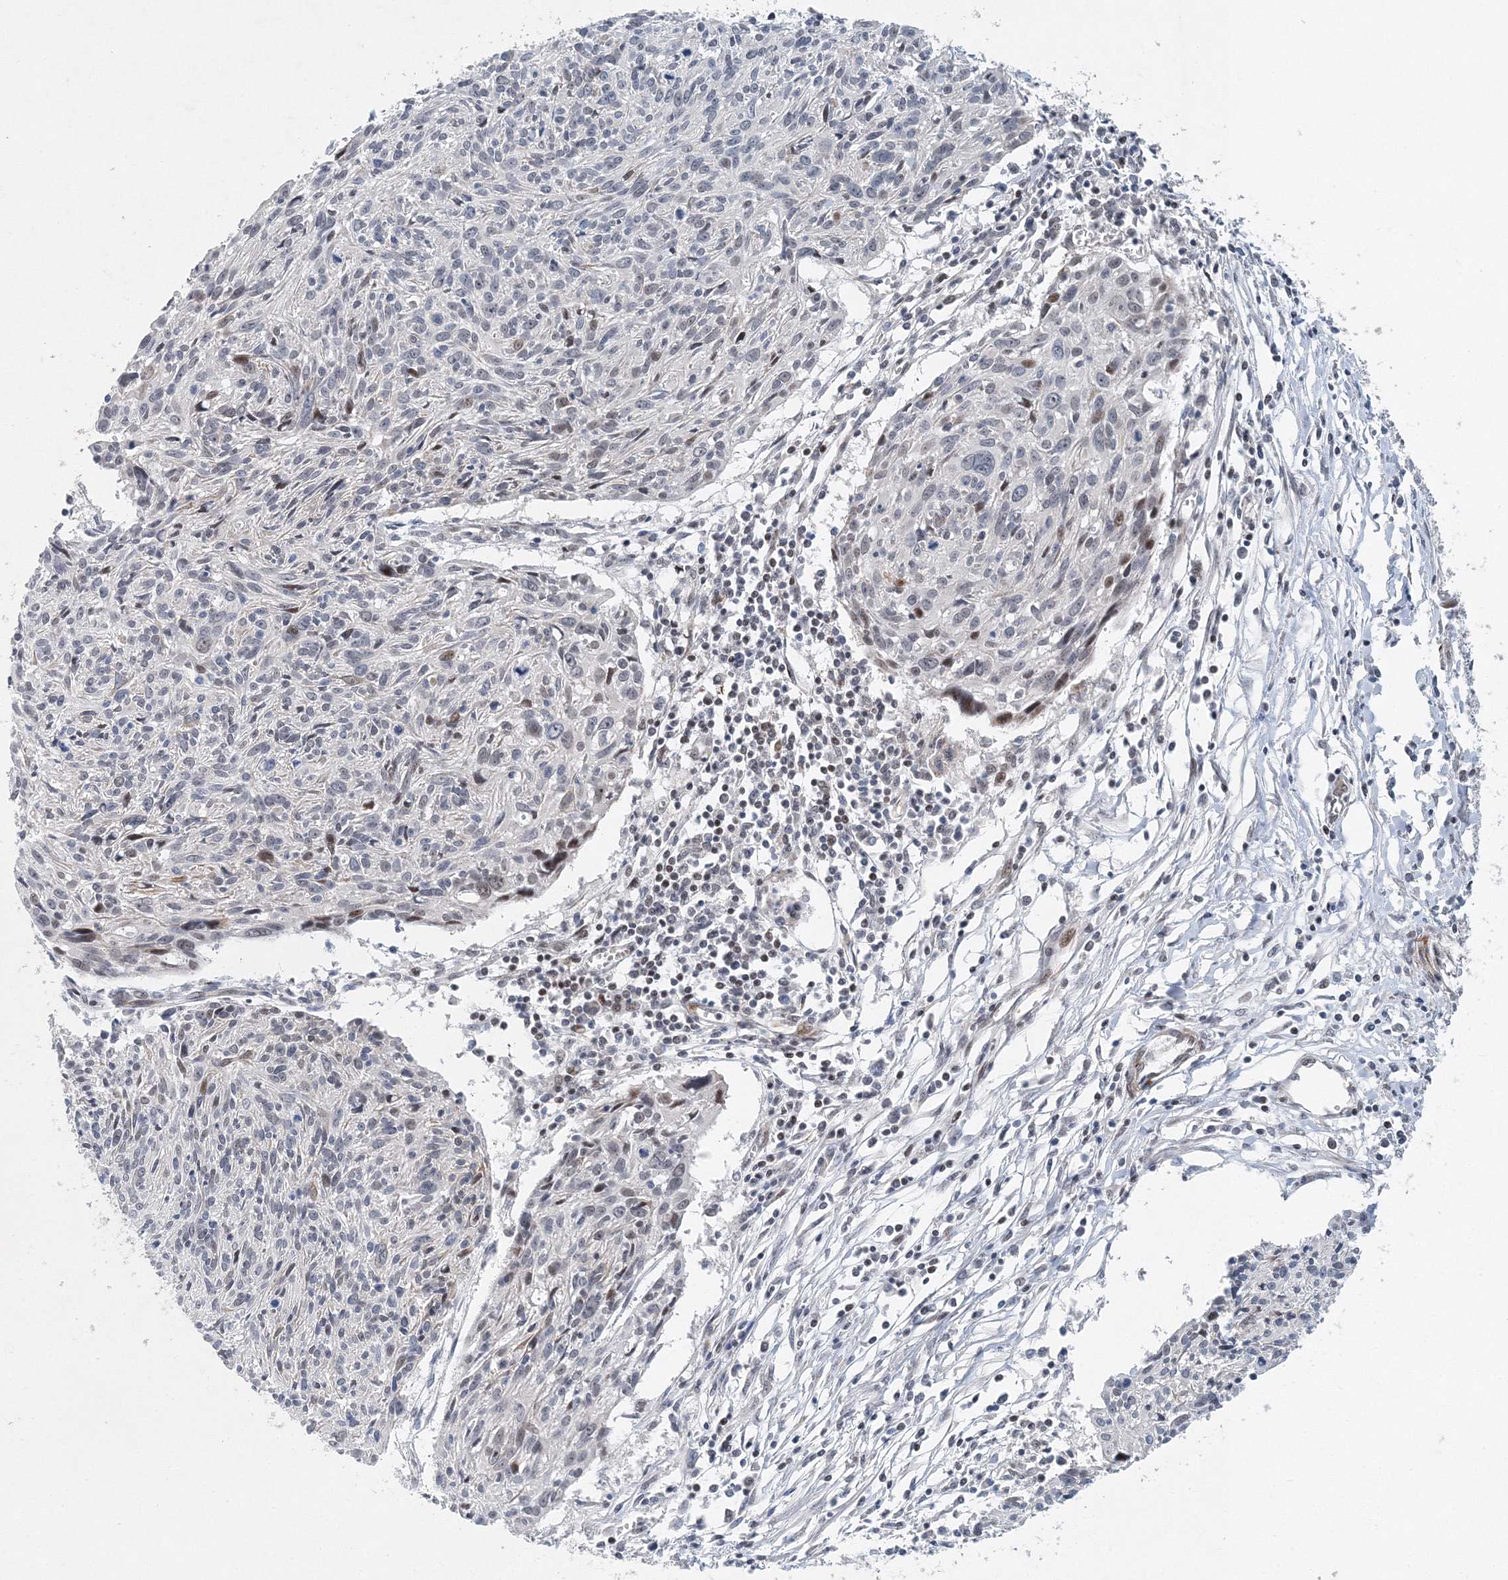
{"staining": {"intensity": "negative", "quantity": "none", "location": "none"}, "tissue": "cervical cancer", "cell_type": "Tumor cells", "image_type": "cancer", "snomed": [{"axis": "morphology", "description": "Squamous cell carcinoma, NOS"}, {"axis": "topography", "description": "Cervix"}], "caption": "A histopathology image of human cervical squamous cell carcinoma is negative for staining in tumor cells.", "gene": "UIMC1", "patient": {"sex": "female", "age": 51}}